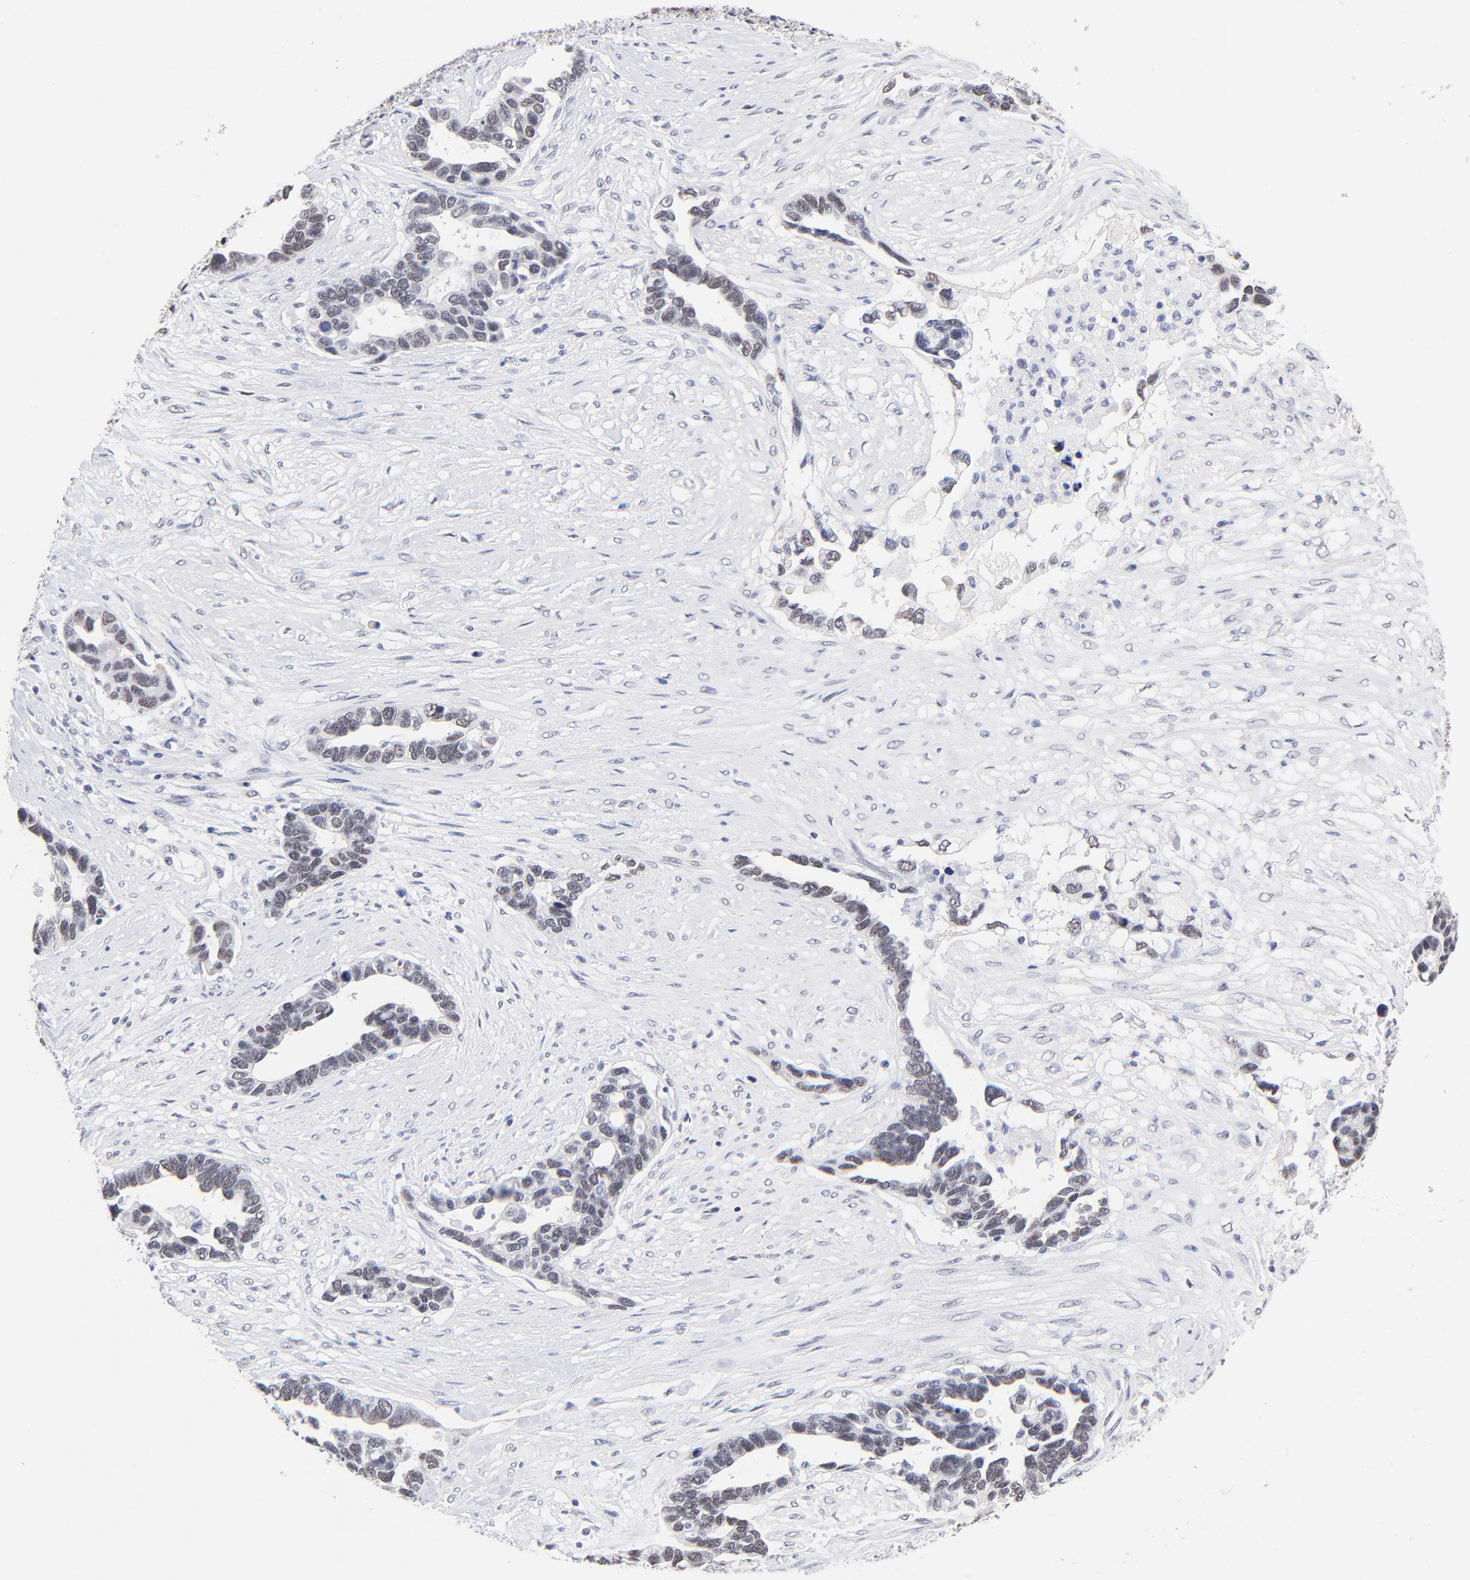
{"staining": {"intensity": "weak", "quantity": "<25%", "location": "nuclear"}, "tissue": "ovarian cancer", "cell_type": "Tumor cells", "image_type": "cancer", "snomed": [{"axis": "morphology", "description": "Cystadenocarcinoma, serous, NOS"}, {"axis": "topography", "description": "Ovary"}], "caption": "Immunohistochemistry of human serous cystadenocarcinoma (ovarian) displays no staining in tumor cells.", "gene": "ZNF74", "patient": {"sex": "female", "age": 54}}